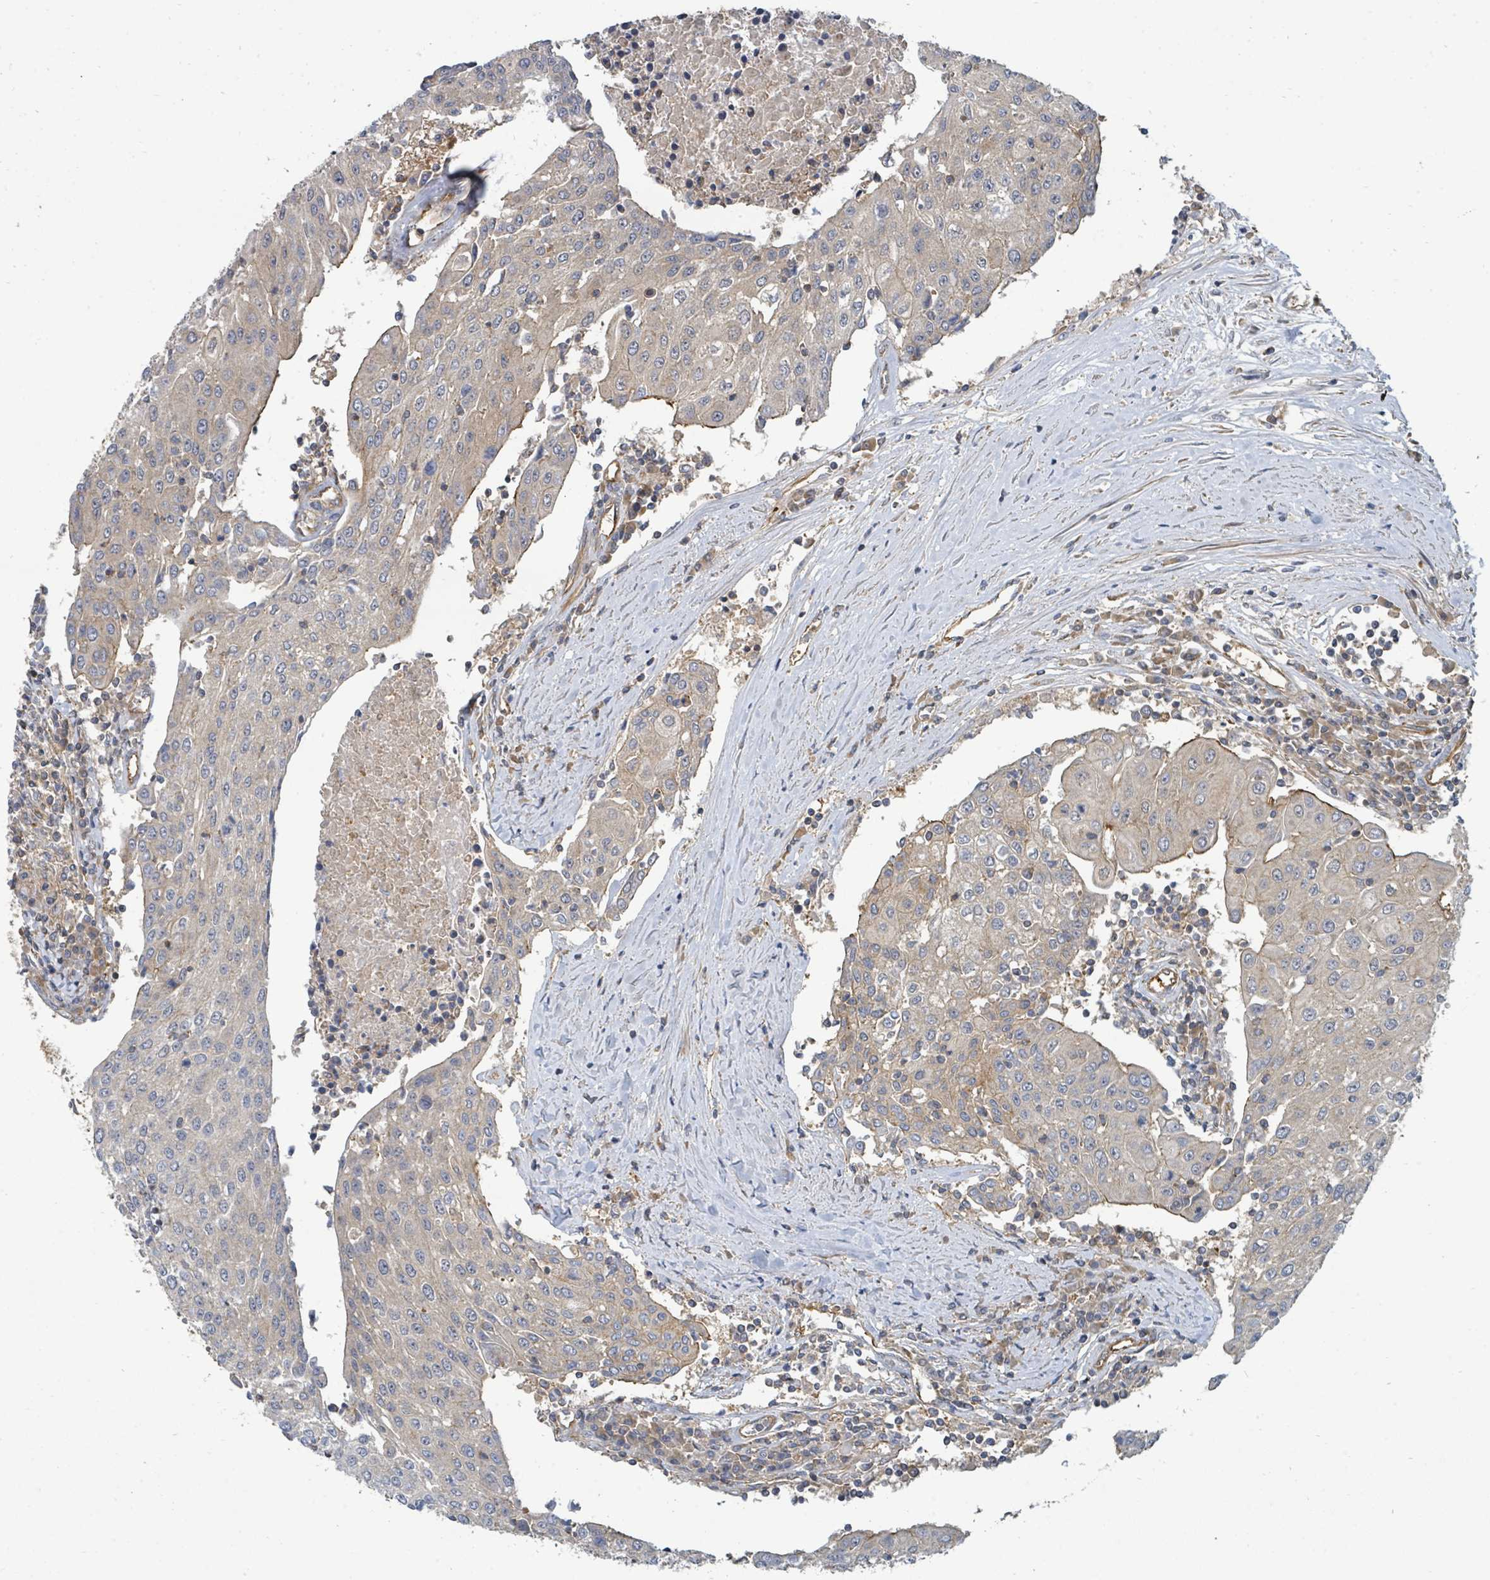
{"staining": {"intensity": "weak", "quantity": "<25%", "location": "cytoplasmic/membranous"}, "tissue": "urothelial cancer", "cell_type": "Tumor cells", "image_type": "cancer", "snomed": [{"axis": "morphology", "description": "Urothelial carcinoma, High grade"}, {"axis": "topography", "description": "Urinary bladder"}], "caption": "Micrograph shows no significant protein positivity in tumor cells of urothelial cancer.", "gene": "BOLA2B", "patient": {"sex": "female", "age": 85}}